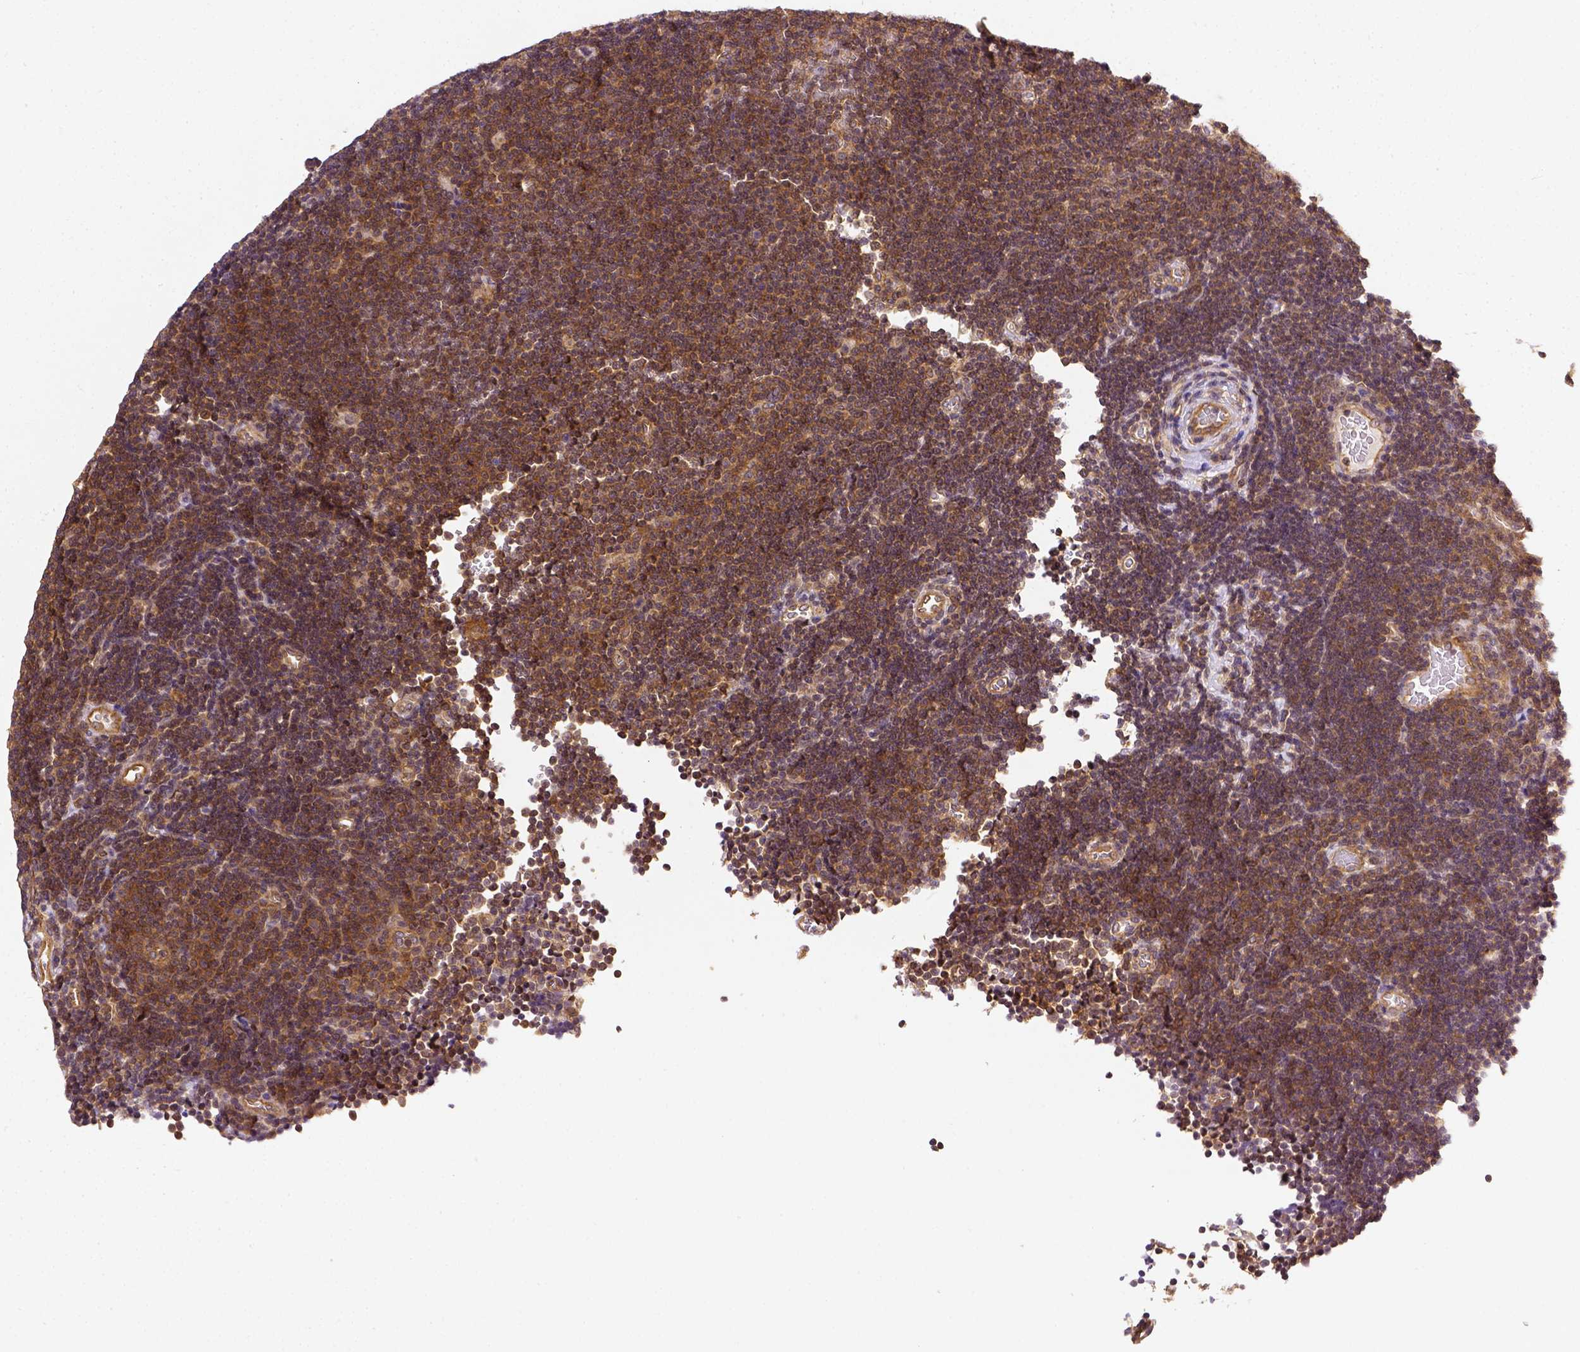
{"staining": {"intensity": "strong", "quantity": ">75%", "location": "cytoplasmic/membranous"}, "tissue": "lymphoma", "cell_type": "Tumor cells", "image_type": "cancer", "snomed": [{"axis": "morphology", "description": "Malignant lymphoma, non-Hodgkin's type, Low grade"}, {"axis": "topography", "description": "Brain"}], "caption": "About >75% of tumor cells in human lymphoma exhibit strong cytoplasmic/membranous protein positivity as visualized by brown immunohistochemical staining.", "gene": "MATK", "patient": {"sex": "female", "age": 66}}